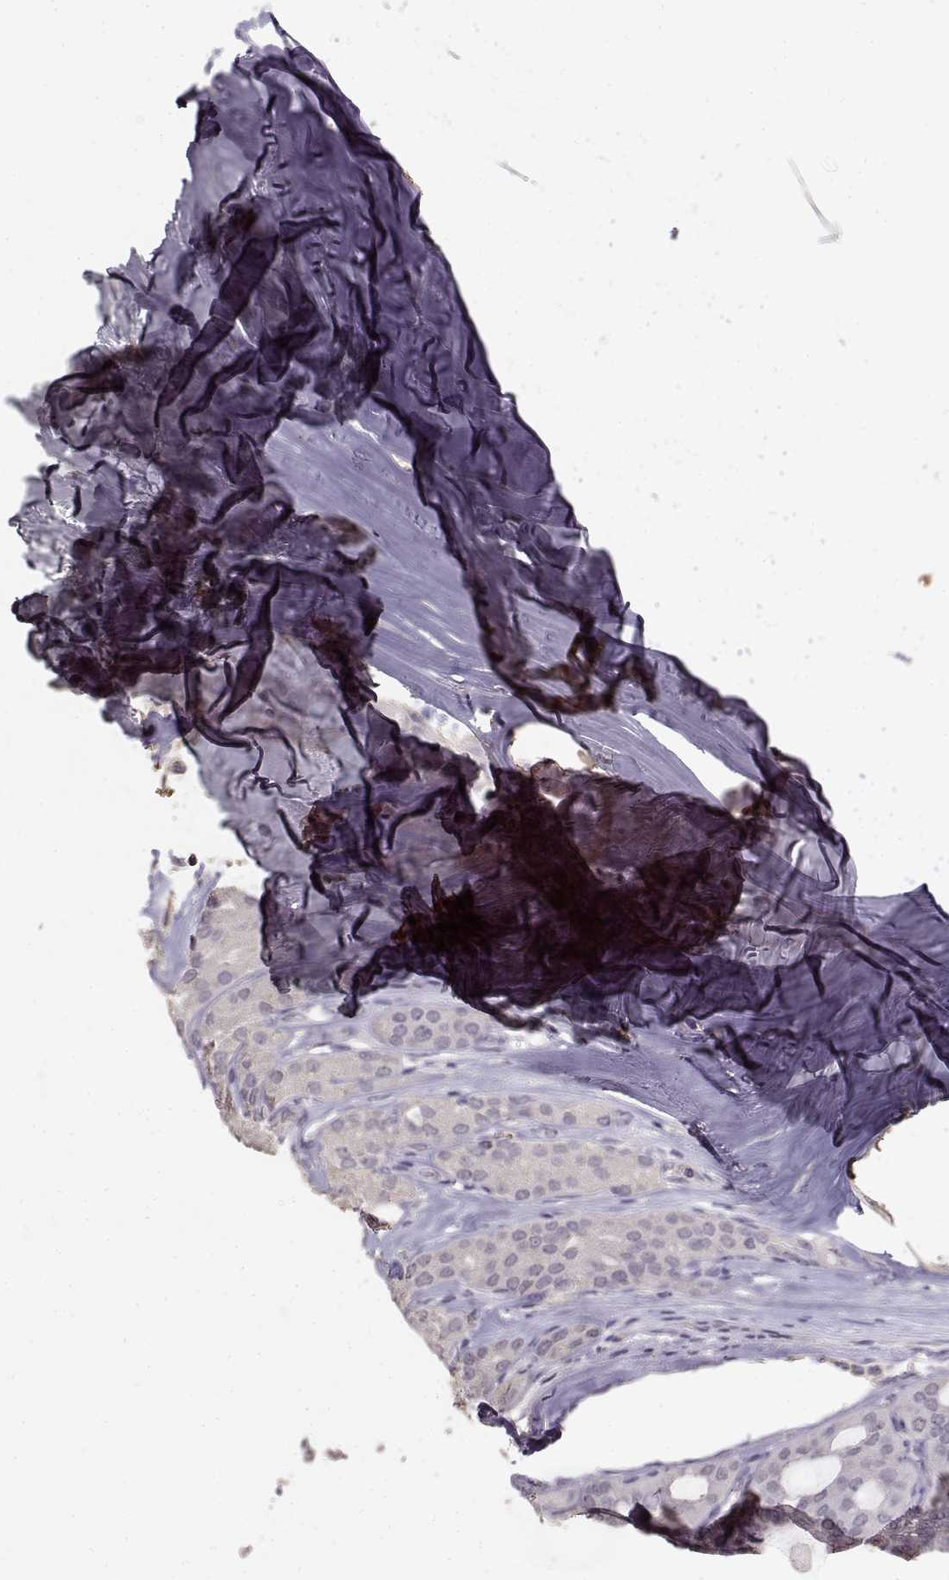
{"staining": {"intensity": "negative", "quantity": "none", "location": "none"}, "tissue": "thyroid cancer", "cell_type": "Tumor cells", "image_type": "cancer", "snomed": [{"axis": "morphology", "description": "Follicular adenoma carcinoma, NOS"}, {"axis": "topography", "description": "Thyroid gland"}], "caption": "The immunohistochemistry (IHC) micrograph has no significant staining in tumor cells of follicular adenoma carcinoma (thyroid) tissue.", "gene": "UROC1", "patient": {"sex": "male", "age": 75}}